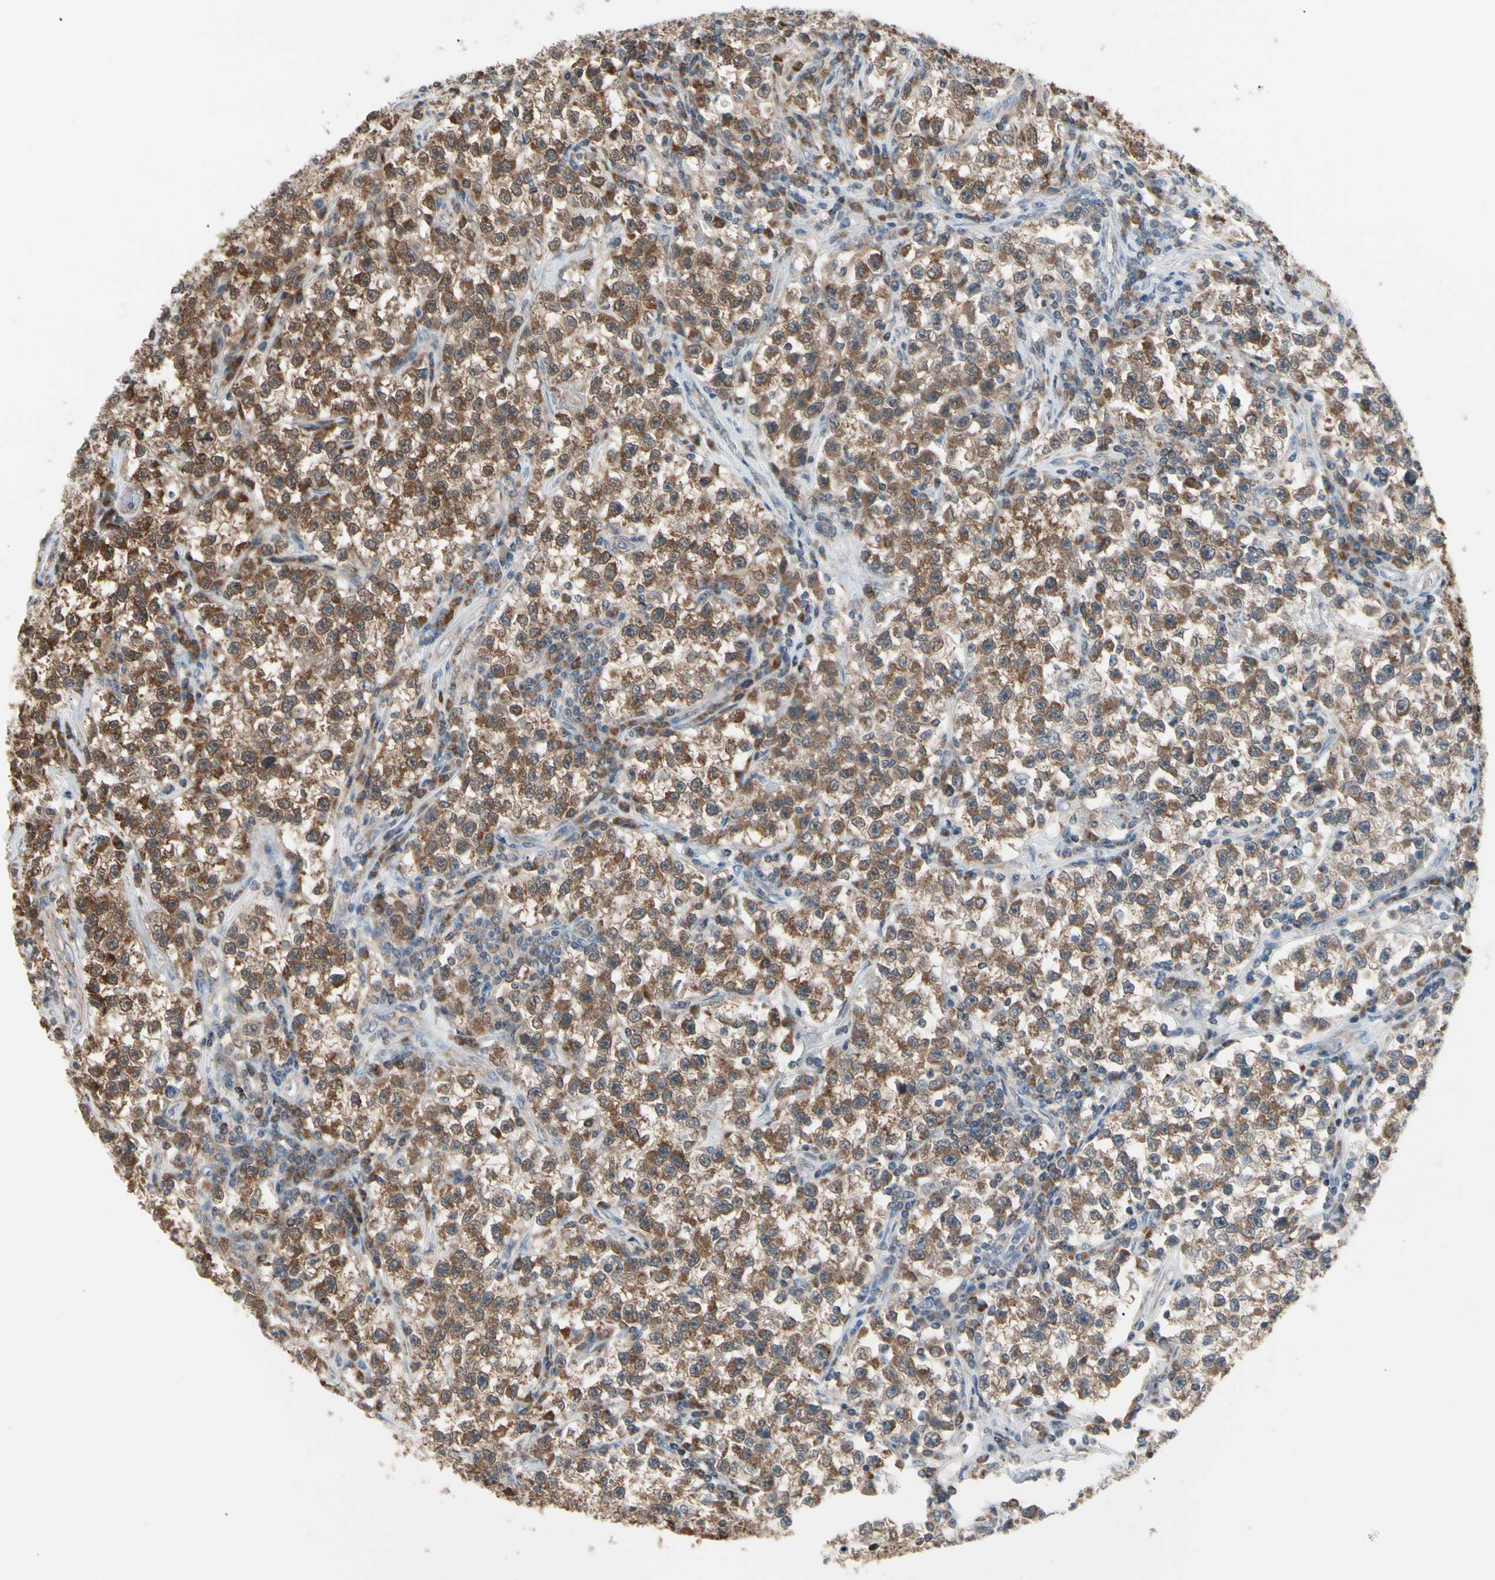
{"staining": {"intensity": "moderate", "quantity": ">75%", "location": "cytoplasmic/membranous"}, "tissue": "testis cancer", "cell_type": "Tumor cells", "image_type": "cancer", "snomed": [{"axis": "morphology", "description": "Seminoma, NOS"}, {"axis": "topography", "description": "Testis"}], "caption": "Testis seminoma stained with a protein marker displays moderate staining in tumor cells.", "gene": "MTHFS", "patient": {"sex": "male", "age": 22}}